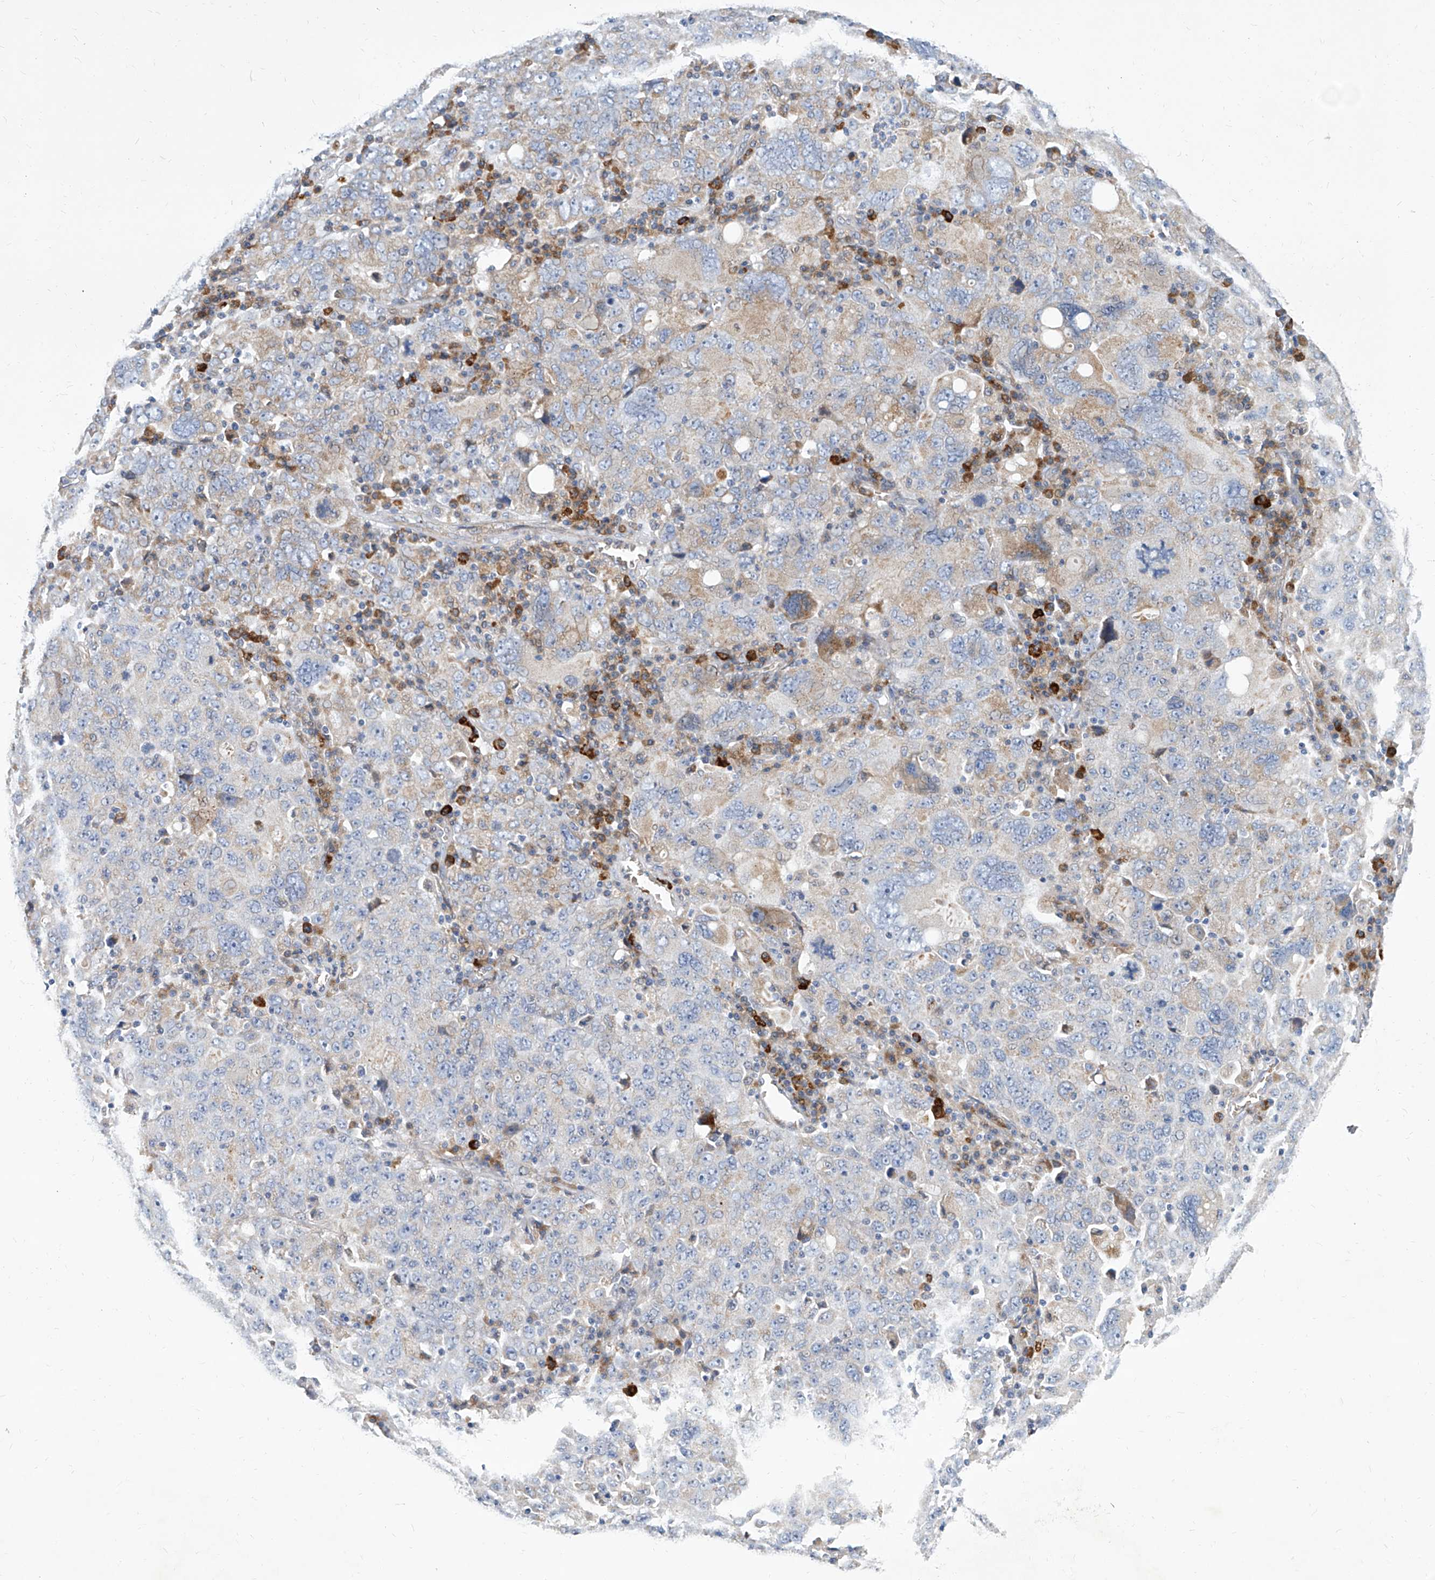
{"staining": {"intensity": "moderate", "quantity": "<25%", "location": "cytoplasmic/membranous"}, "tissue": "ovarian cancer", "cell_type": "Tumor cells", "image_type": "cancer", "snomed": [{"axis": "morphology", "description": "Carcinoma, endometroid"}, {"axis": "topography", "description": "Ovary"}], "caption": "This is a micrograph of IHC staining of ovarian cancer, which shows moderate expression in the cytoplasmic/membranous of tumor cells.", "gene": "FPR2", "patient": {"sex": "female", "age": 62}}